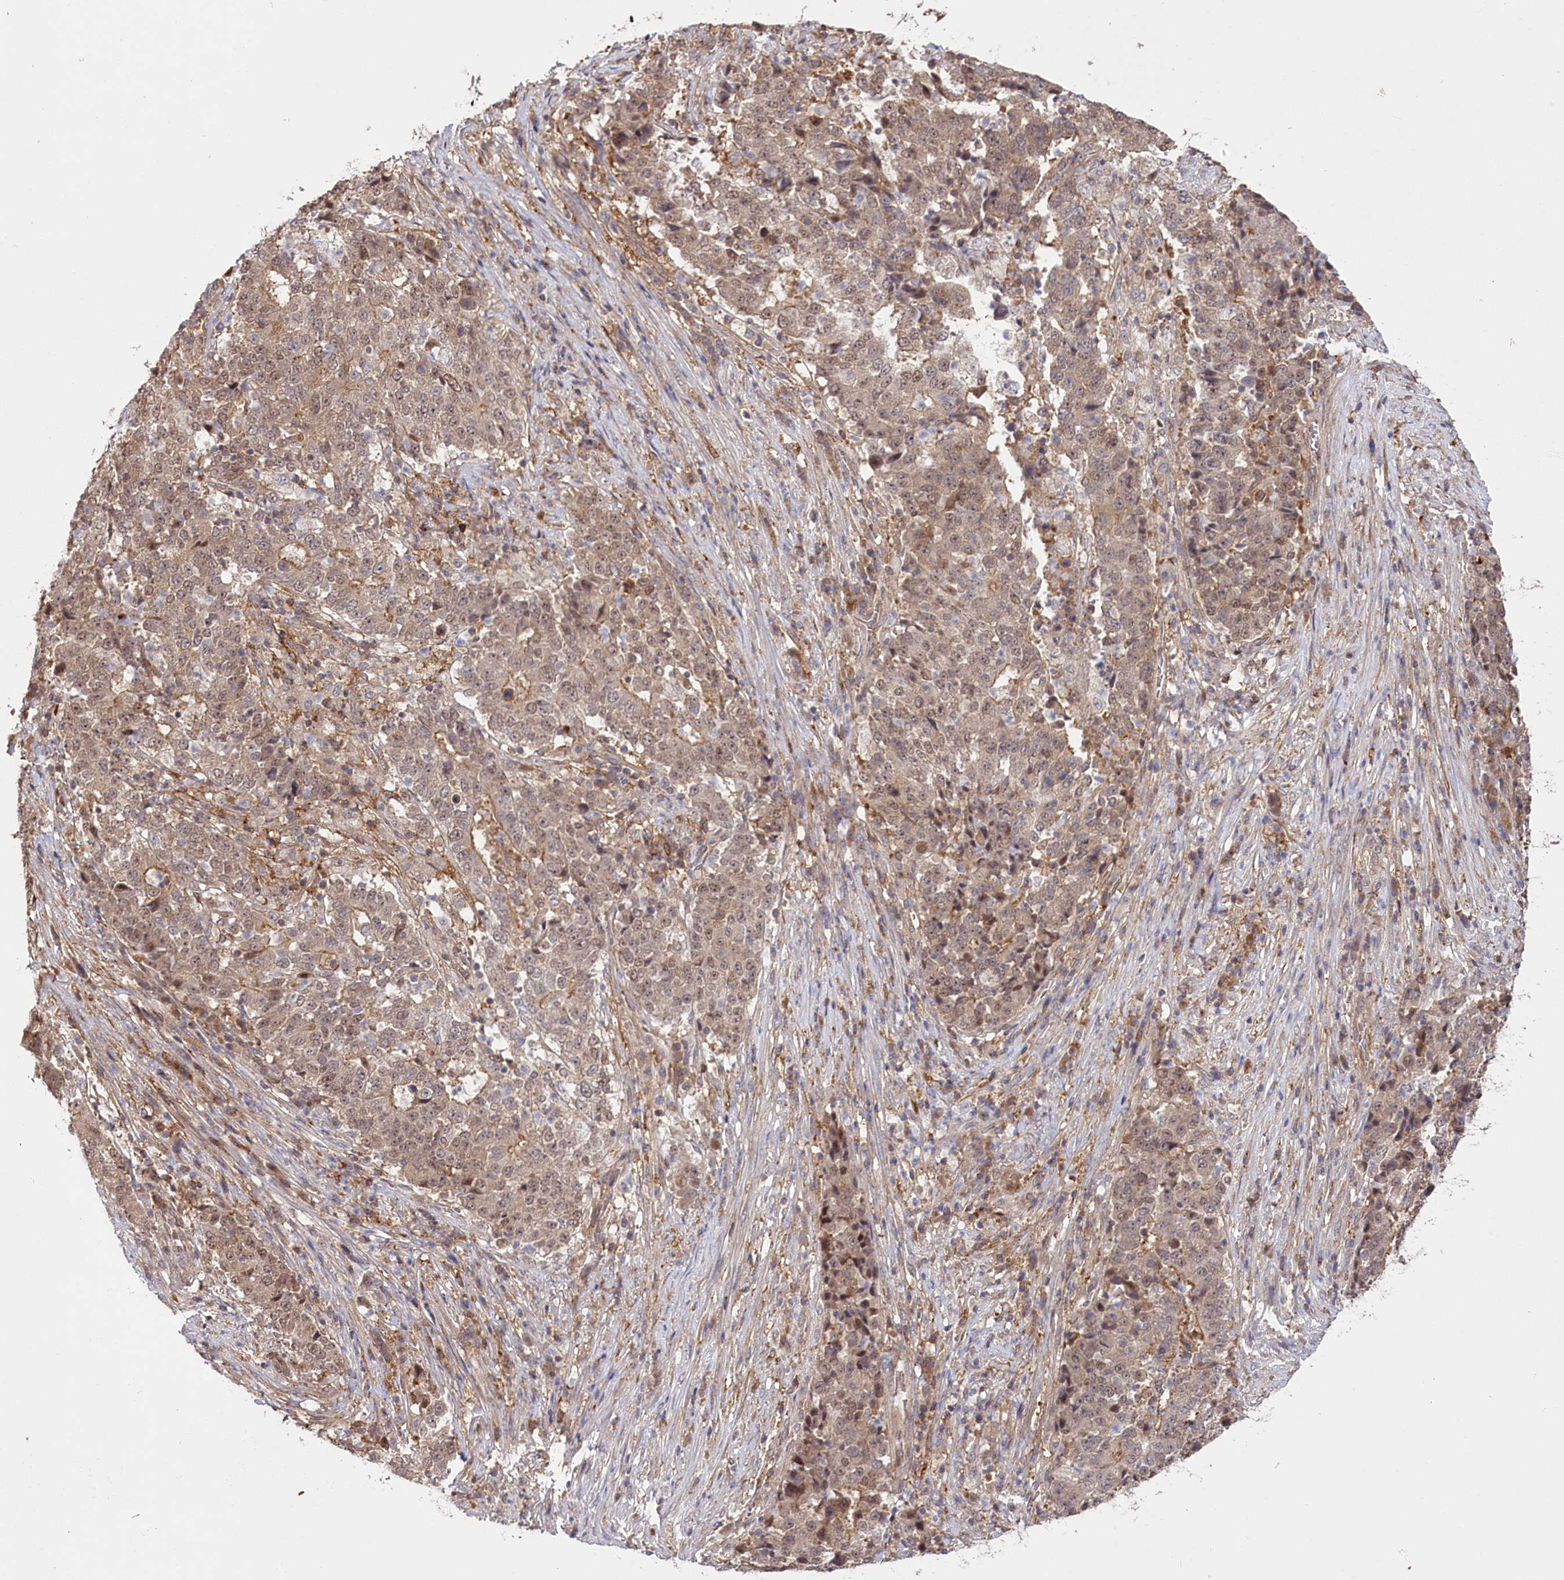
{"staining": {"intensity": "weak", "quantity": "25%-75%", "location": "nuclear"}, "tissue": "stomach cancer", "cell_type": "Tumor cells", "image_type": "cancer", "snomed": [{"axis": "morphology", "description": "Adenocarcinoma, NOS"}, {"axis": "topography", "description": "Stomach"}], "caption": "Human stomach cancer (adenocarcinoma) stained for a protein (brown) displays weak nuclear positive positivity in about 25%-75% of tumor cells.", "gene": "CCDC91", "patient": {"sex": "male", "age": 59}}